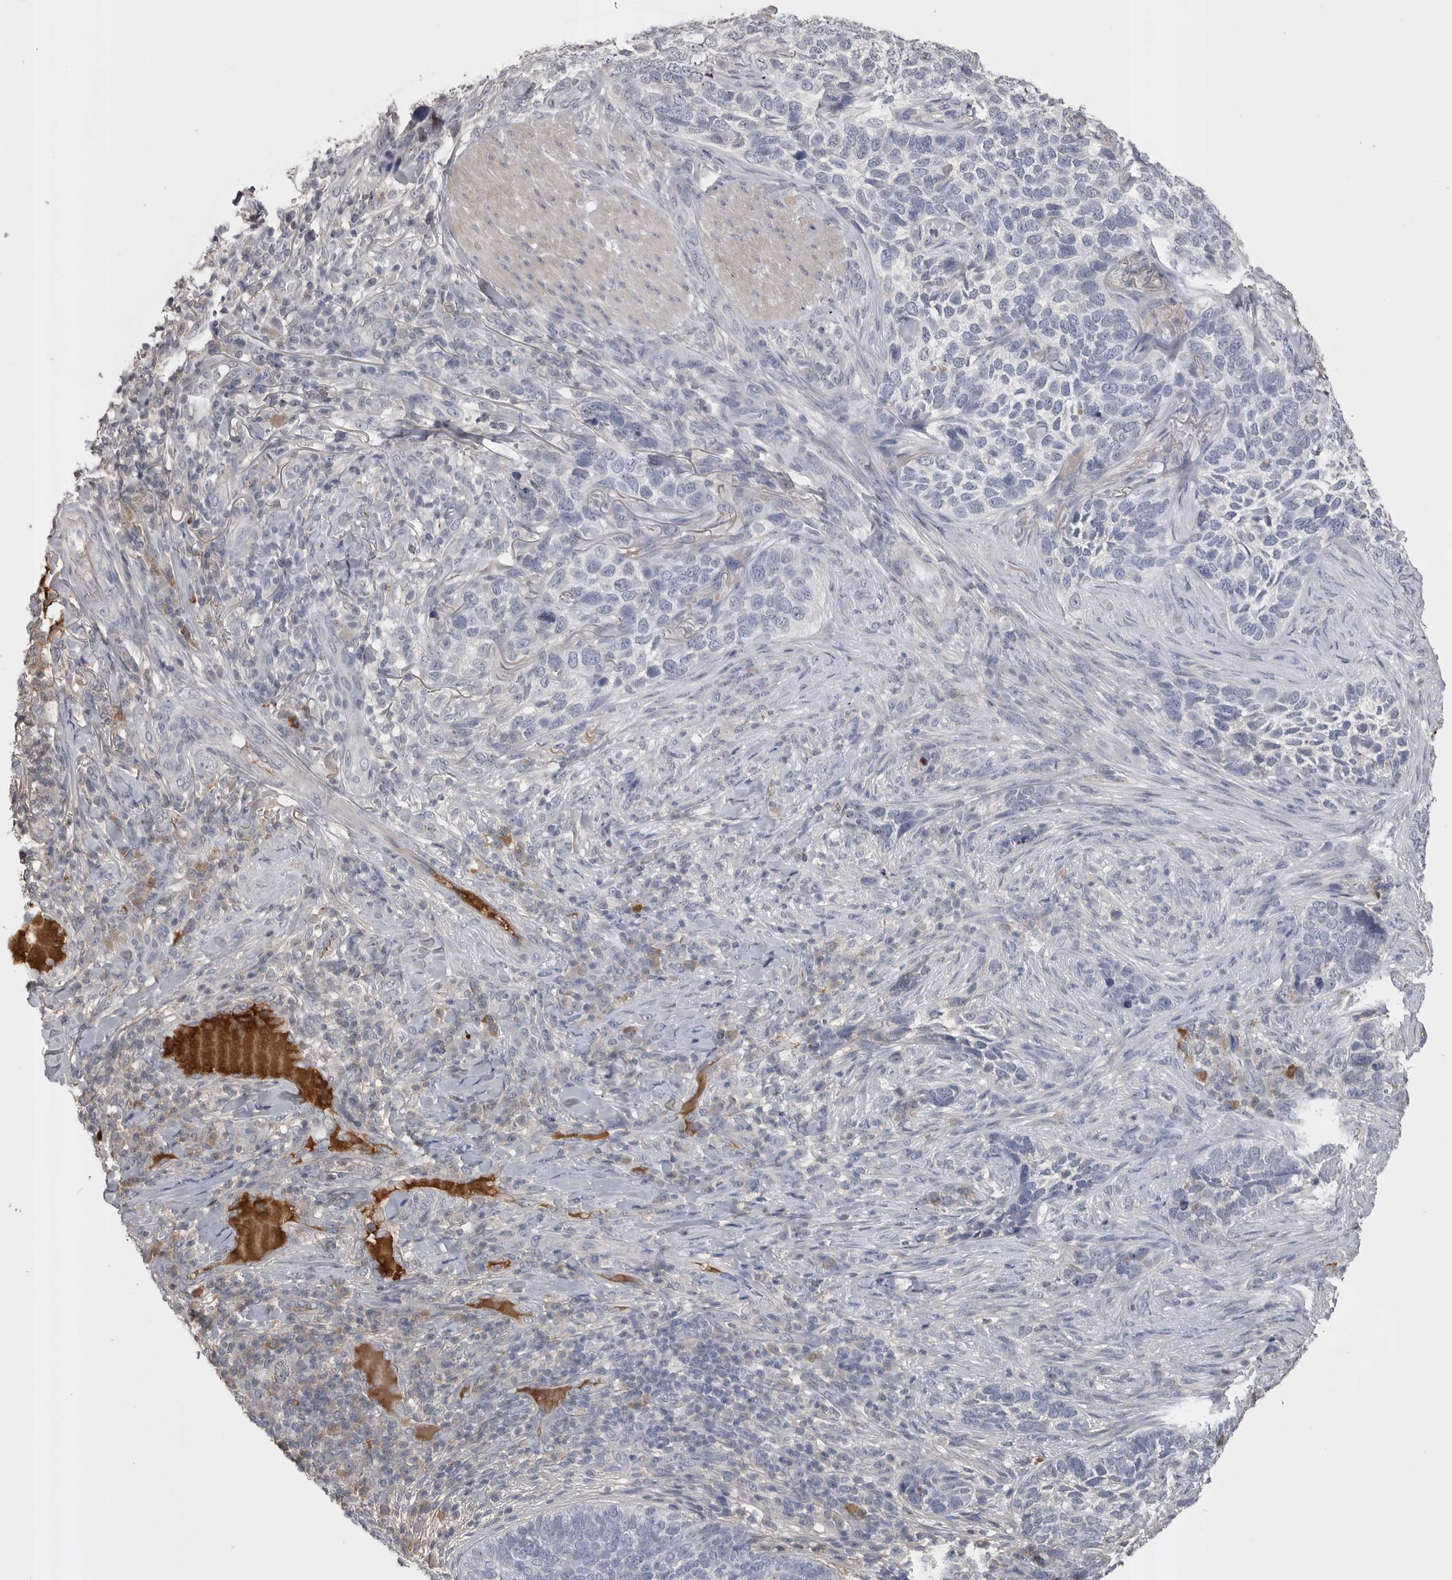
{"staining": {"intensity": "negative", "quantity": "none", "location": "none"}, "tissue": "skin cancer", "cell_type": "Tumor cells", "image_type": "cancer", "snomed": [{"axis": "morphology", "description": "Basal cell carcinoma"}, {"axis": "topography", "description": "Skin"}], "caption": "Immunohistochemical staining of human skin basal cell carcinoma displays no significant staining in tumor cells. The staining was performed using DAB to visualize the protein expression in brown, while the nuclei were stained in blue with hematoxylin (Magnification: 20x).", "gene": "AHSG", "patient": {"sex": "female", "age": 64}}